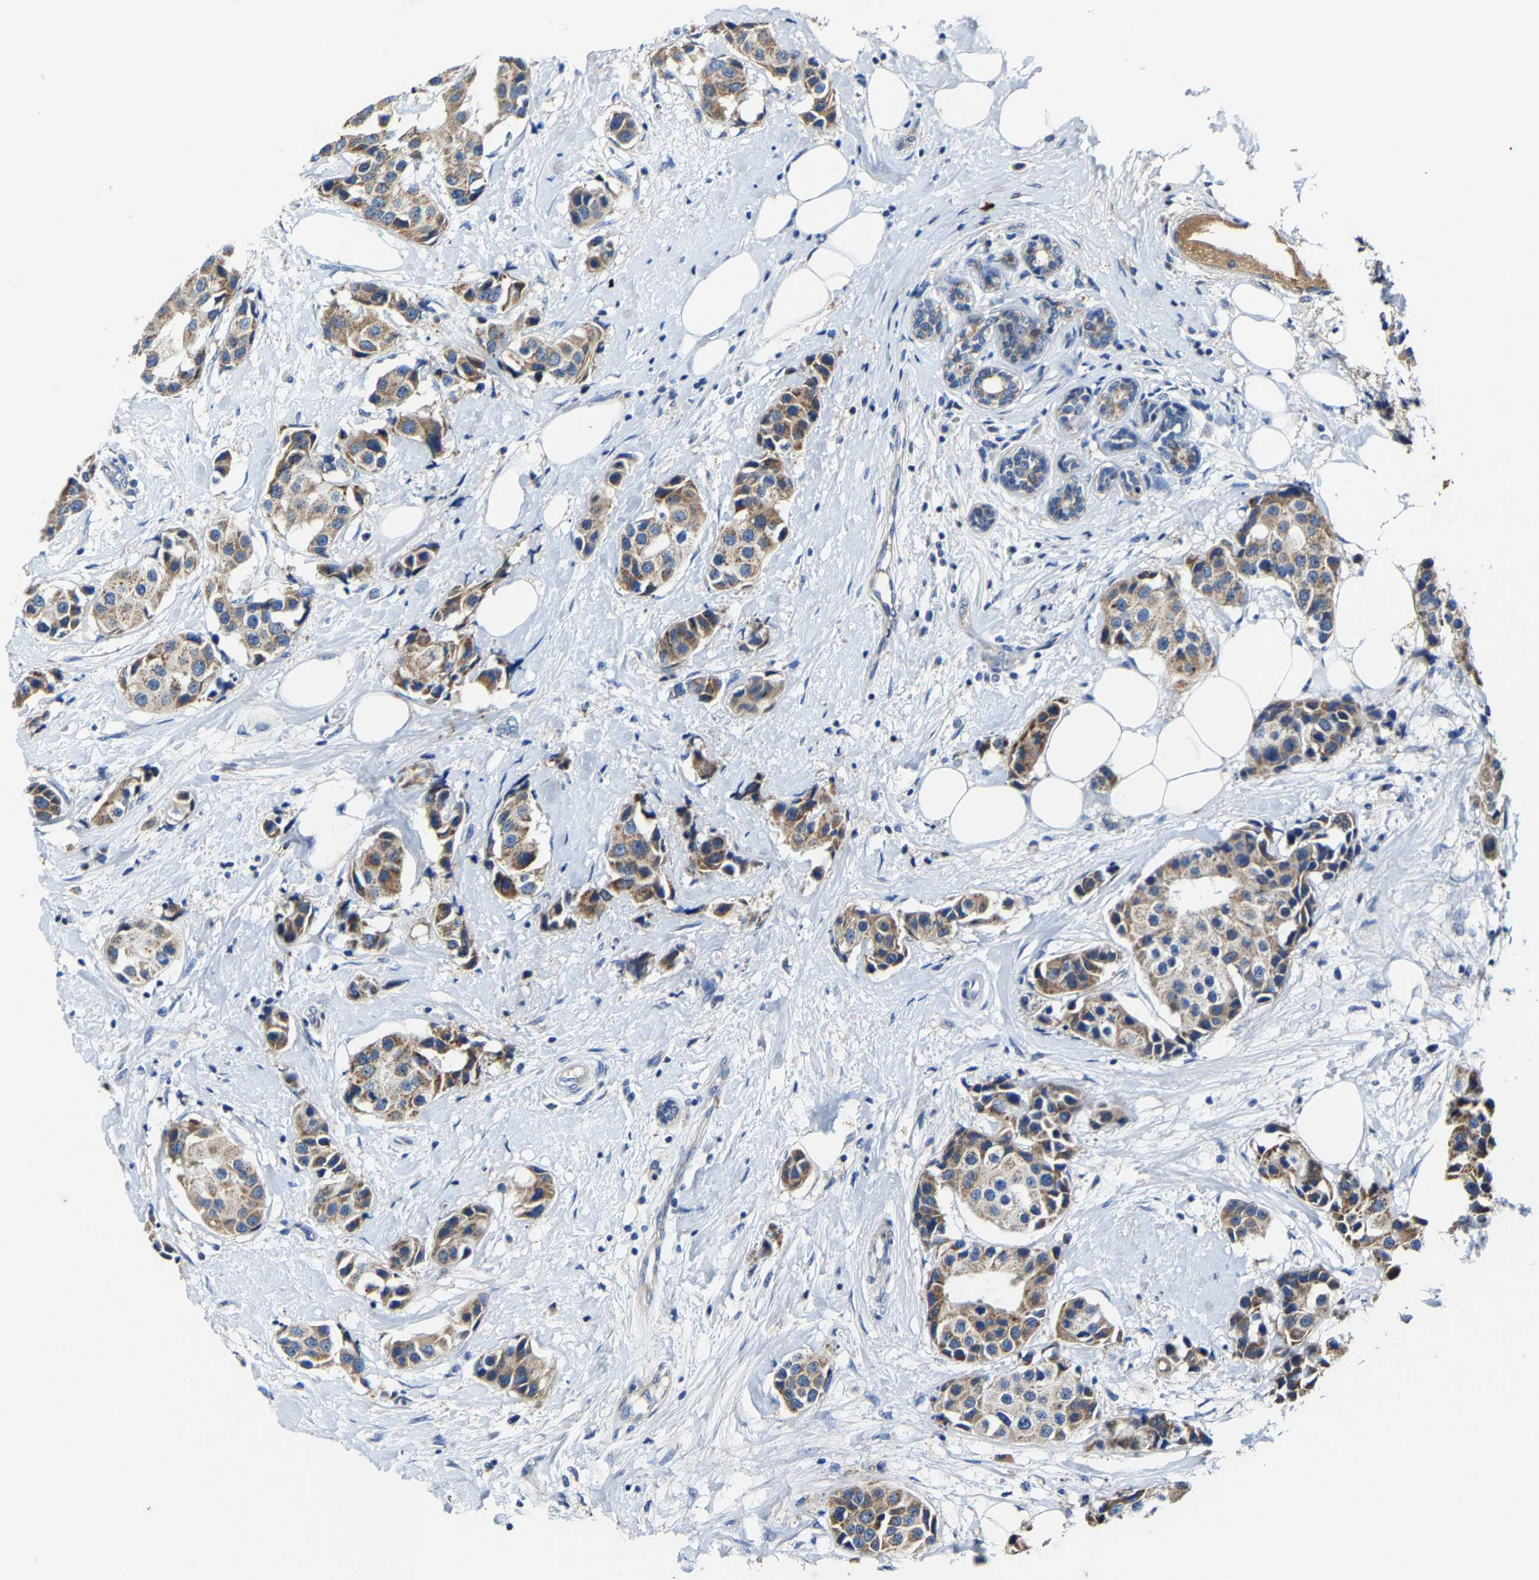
{"staining": {"intensity": "moderate", "quantity": ">75%", "location": "cytoplasmic/membranous"}, "tissue": "breast cancer", "cell_type": "Tumor cells", "image_type": "cancer", "snomed": [{"axis": "morphology", "description": "Normal tissue, NOS"}, {"axis": "morphology", "description": "Duct carcinoma"}, {"axis": "topography", "description": "Breast"}], "caption": "Protein staining shows moderate cytoplasmic/membranous expression in approximately >75% of tumor cells in breast cancer (invasive ductal carcinoma). Nuclei are stained in blue.", "gene": "SLC25A25", "patient": {"sex": "female", "age": 39}}